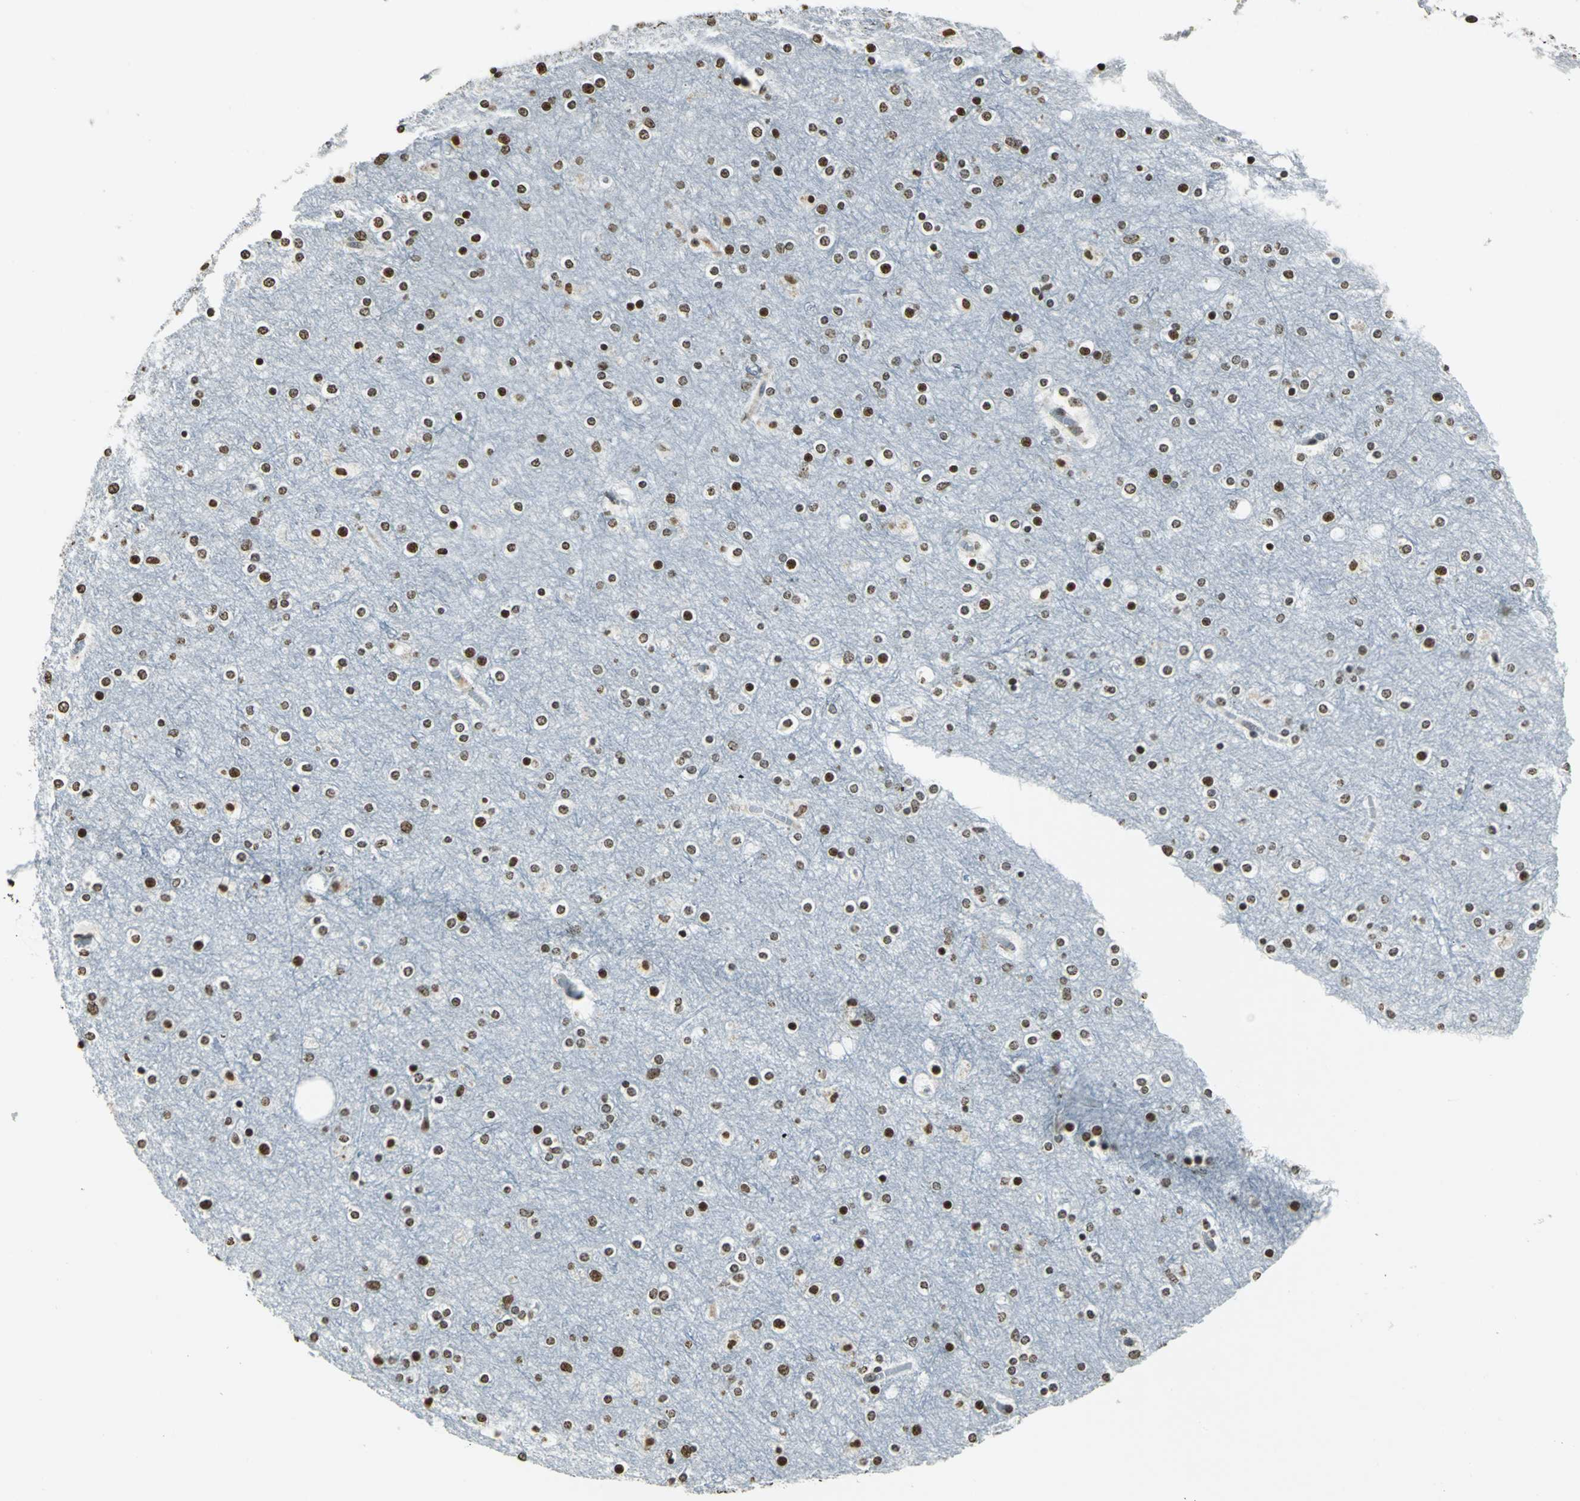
{"staining": {"intensity": "moderate", "quantity": "25%-75%", "location": "nuclear"}, "tissue": "cerebral cortex", "cell_type": "Endothelial cells", "image_type": "normal", "snomed": [{"axis": "morphology", "description": "Normal tissue, NOS"}, {"axis": "topography", "description": "Cerebral cortex"}], "caption": "This is a photomicrograph of immunohistochemistry staining of benign cerebral cortex, which shows moderate positivity in the nuclear of endothelial cells.", "gene": "MCM4", "patient": {"sex": "female", "age": 54}}